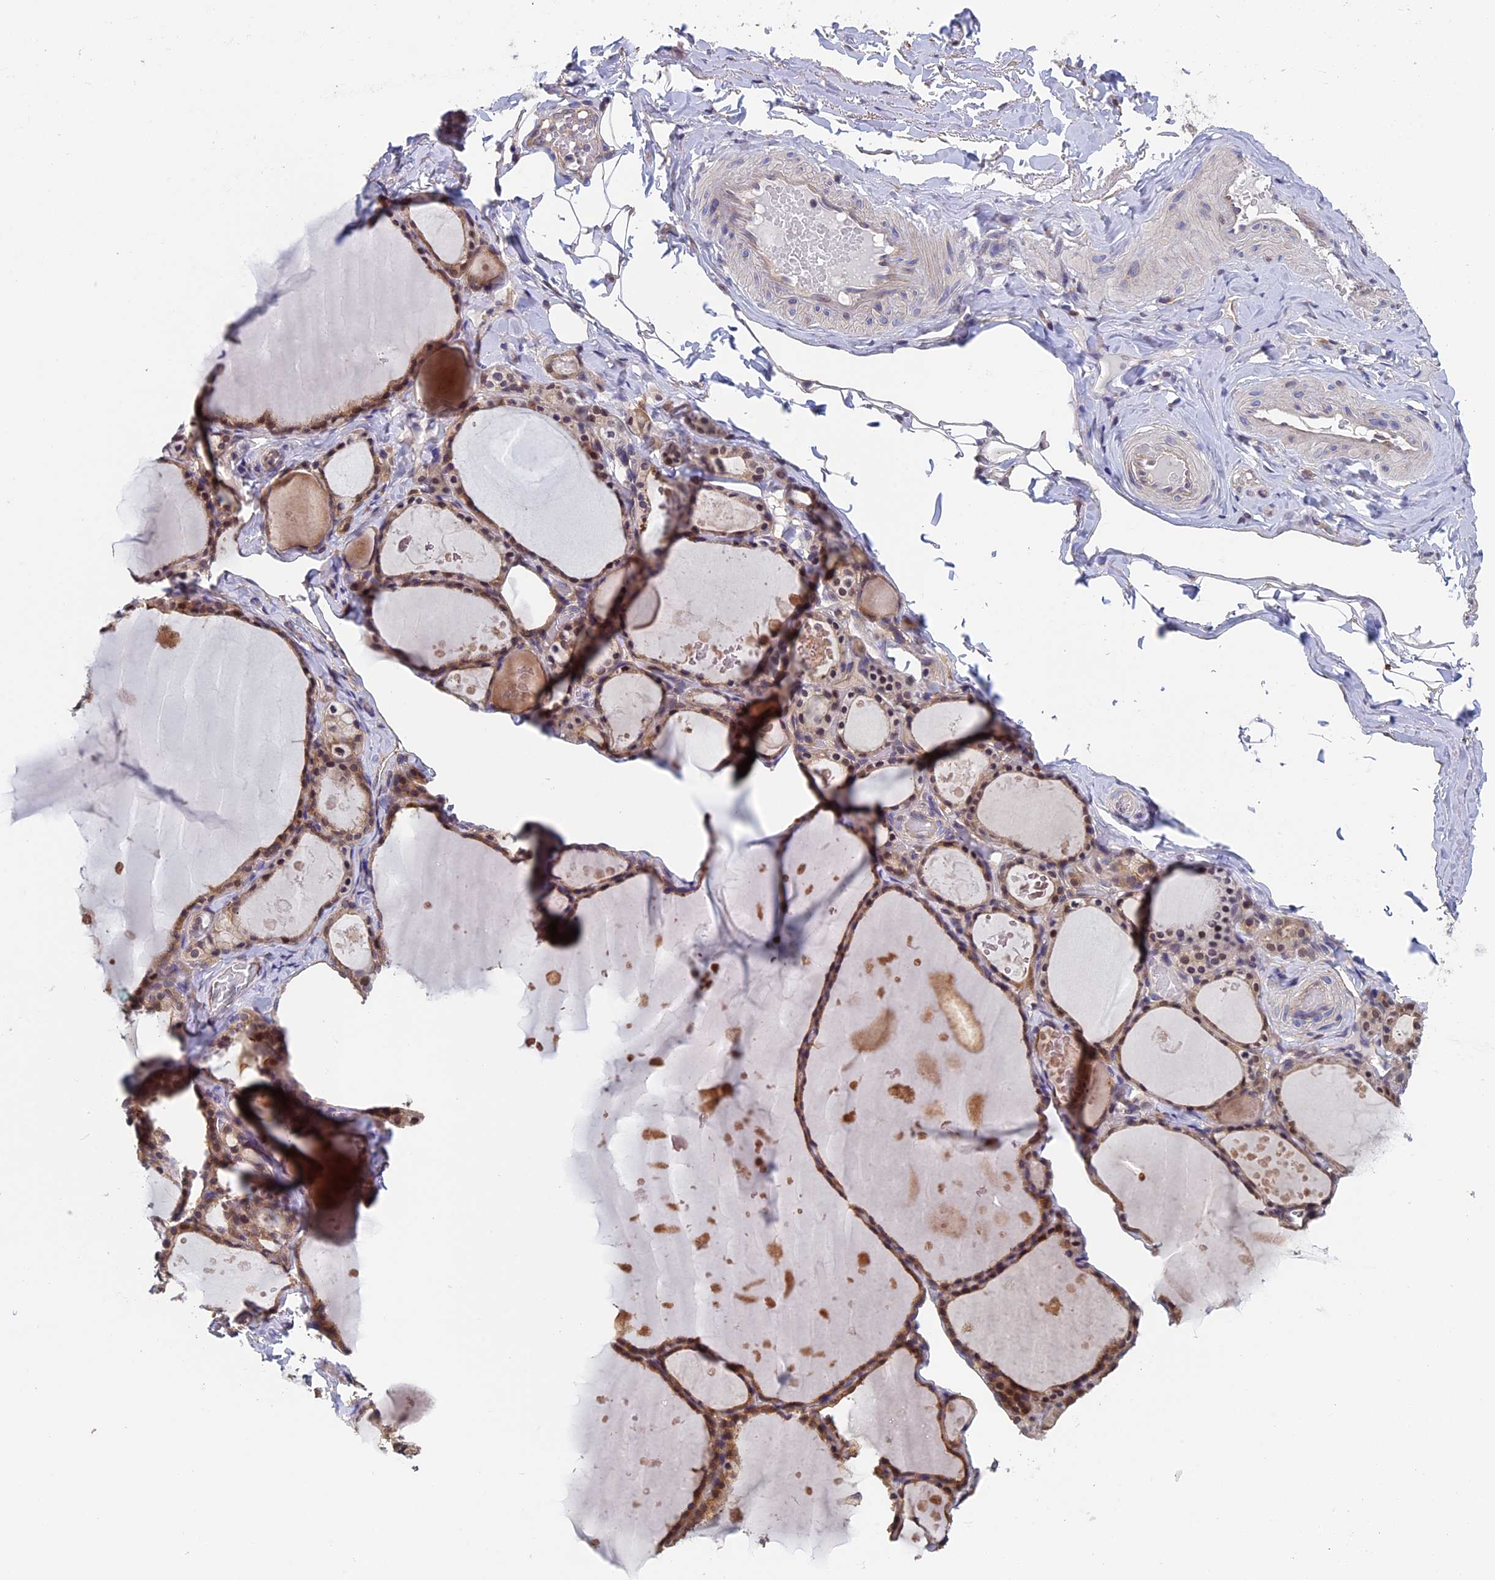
{"staining": {"intensity": "moderate", "quantity": ">75%", "location": "cytoplasmic/membranous,nuclear"}, "tissue": "thyroid gland", "cell_type": "Glandular cells", "image_type": "normal", "snomed": [{"axis": "morphology", "description": "Normal tissue, NOS"}, {"axis": "topography", "description": "Thyroid gland"}], "caption": "This histopathology image exhibits immunohistochemistry staining of benign thyroid gland, with medium moderate cytoplasmic/membranous,nuclear staining in approximately >75% of glandular cells.", "gene": "LCMT1", "patient": {"sex": "male", "age": 56}}